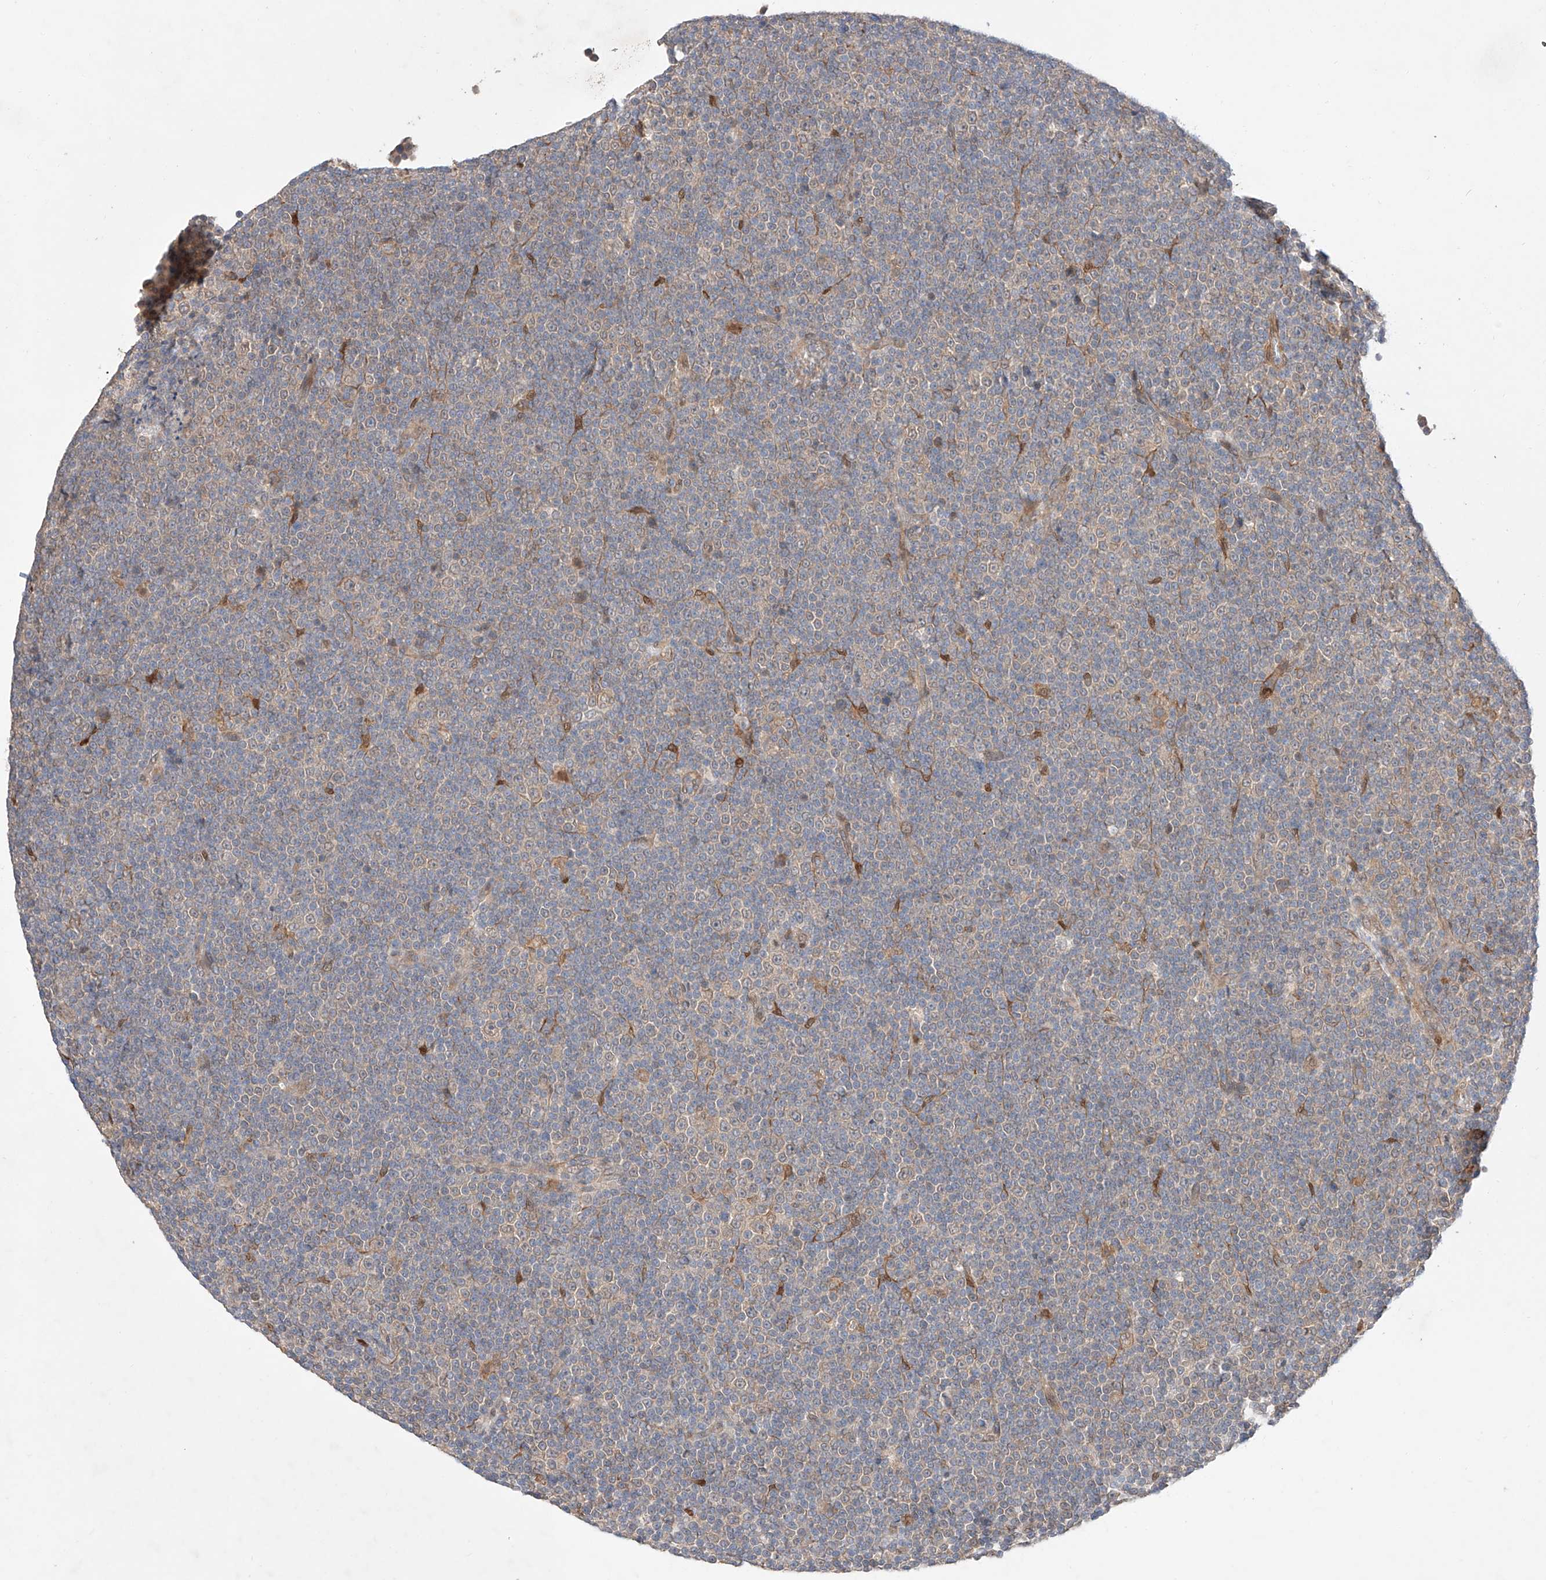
{"staining": {"intensity": "negative", "quantity": "none", "location": "none"}, "tissue": "lymphoma", "cell_type": "Tumor cells", "image_type": "cancer", "snomed": [{"axis": "morphology", "description": "Malignant lymphoma, non-Hodgkin's type, Low grade"}, {"axis": "topography", "description": "Lymph node"}], "caption": "Tumor cells are negative for protein expression in human lymphoma. (DAB (3,3'-diaminobenzidine) immunohistochemistry (IHC) visualized using brightfield microscopy, high magnification).", "gene": "ZNF124", "patient": {"sex": "female", "age": 67}}